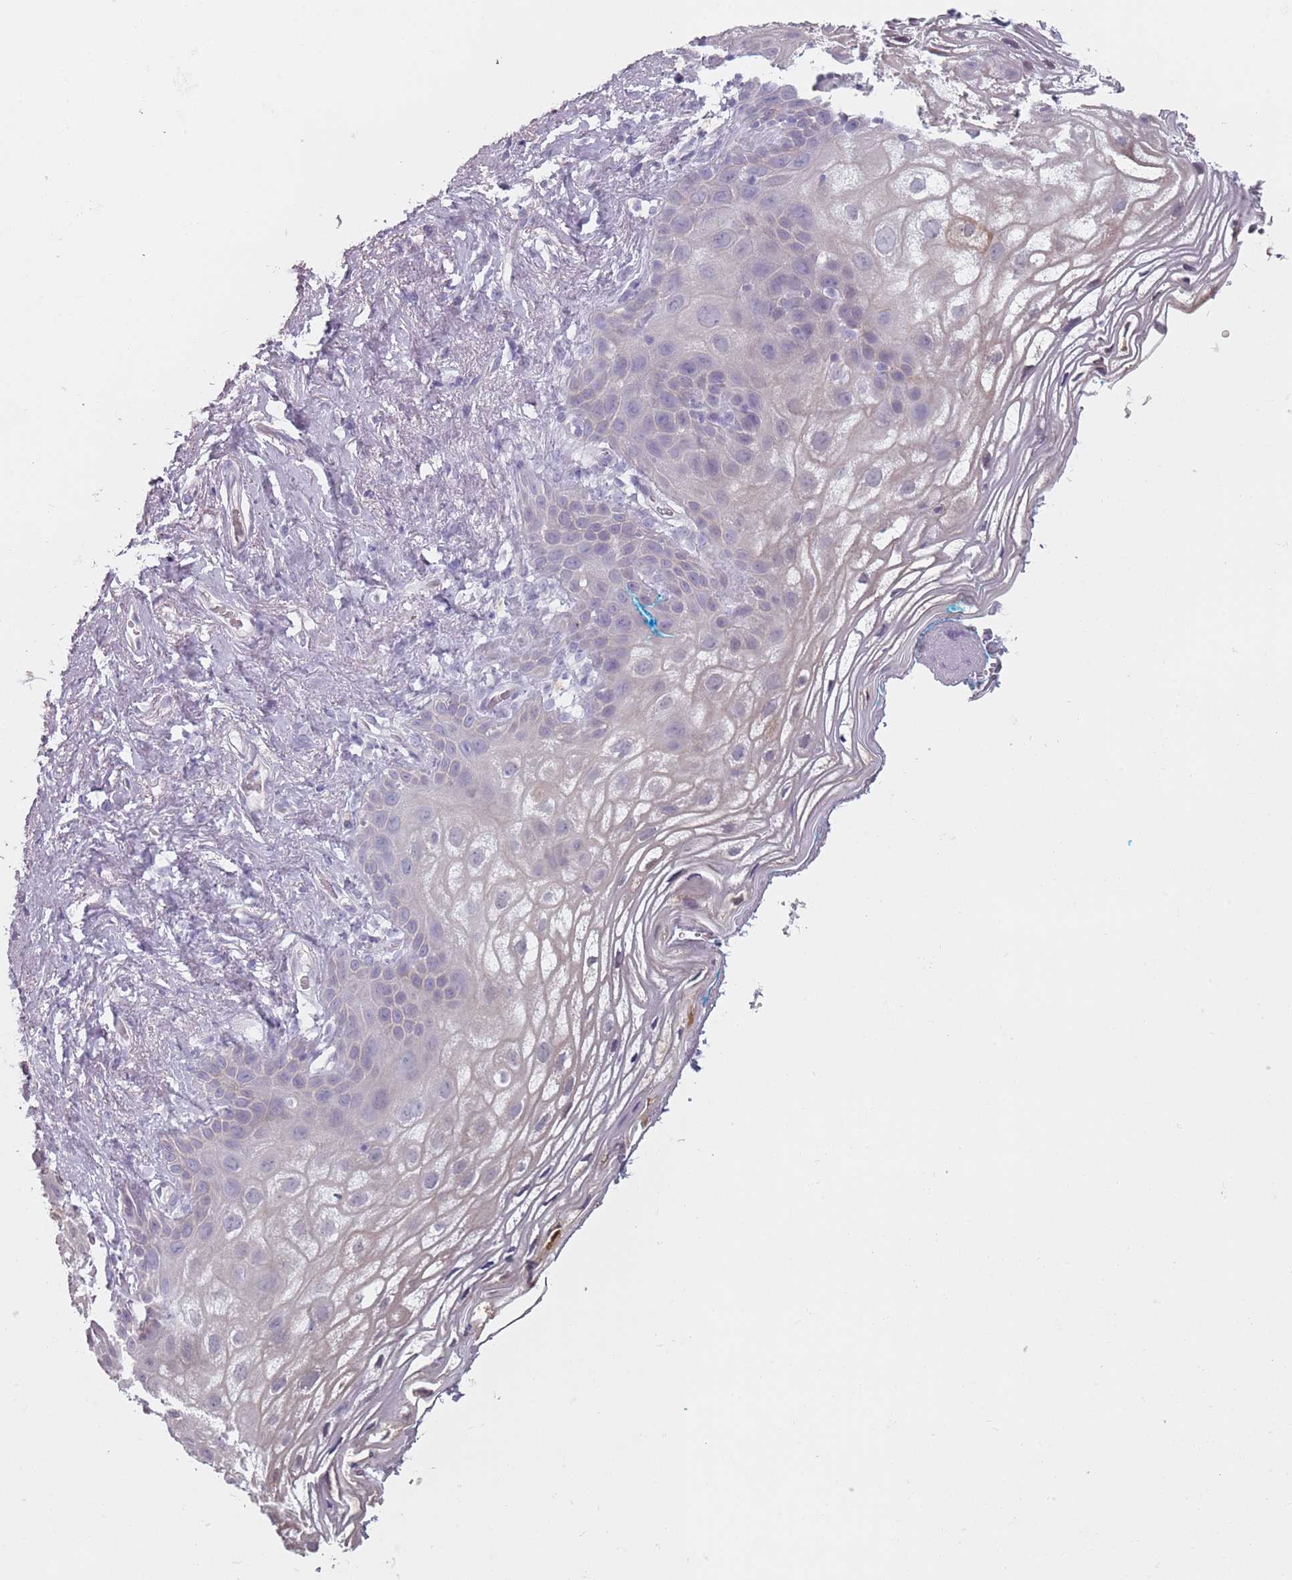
{"staining": {"intensity": "negative", "quantity": "none", "location": "none"}, "tissue": "vagina", "cell_type": "Squamous epithelial cells", "image_type": "normal", "snomed": [{"axis": "morphology", "description": "Normal tissue, NOS"}, {"axis": "topography", "description": "Vagina"}], "caption": "DAB immunohistochemical staining of unremarkable human vagina demonstrates no significant expression in squamous epithelial cells. (DAB (3,3'-diaminobenzidine) immunohistochemistry with hematoxylin counter stain).", "gene": "ZNF584", "patient": {"sex": "female", "age": 68}}